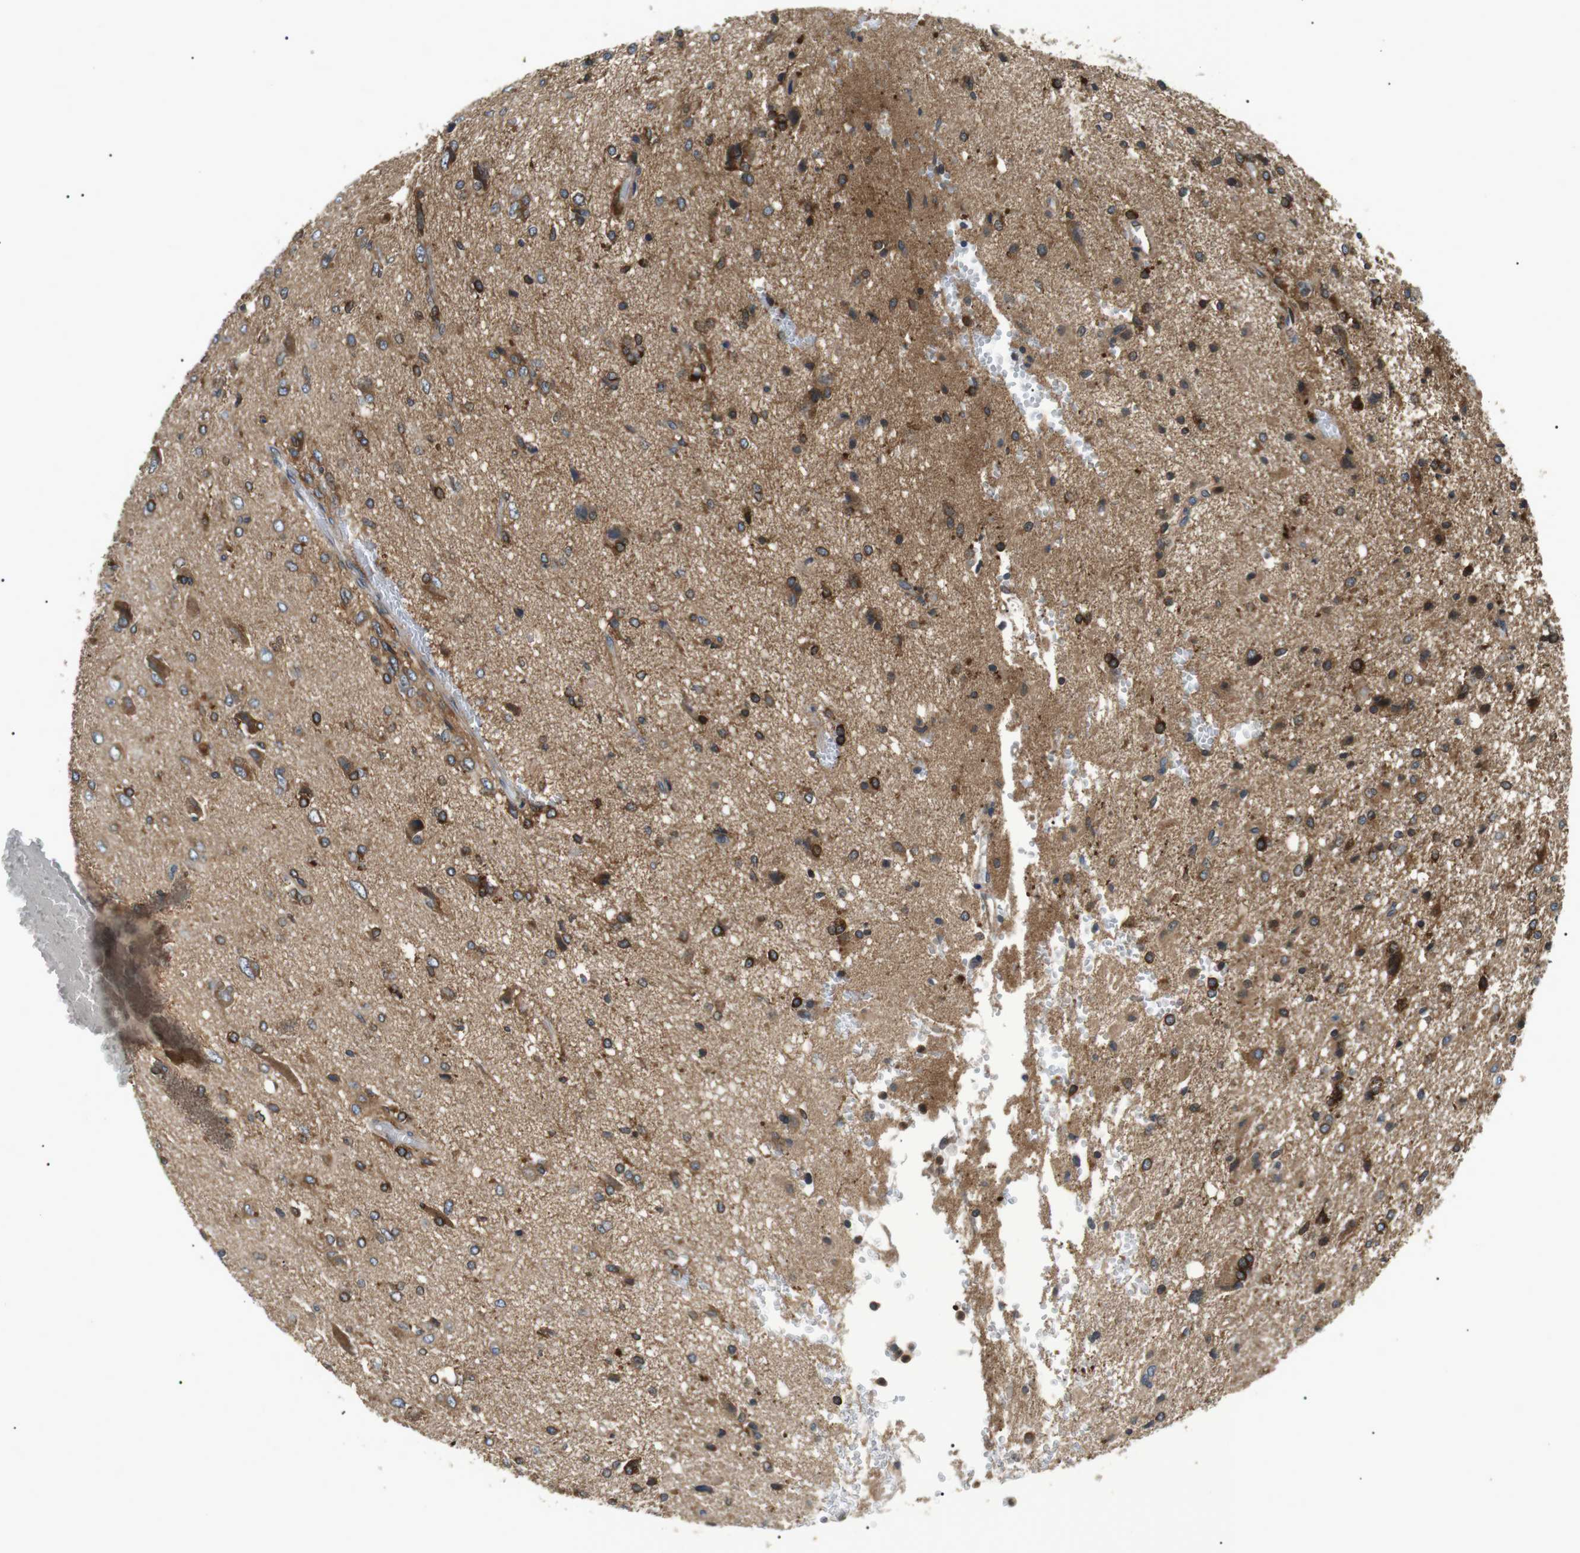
{"staining": {"intensity": "strong", "quantity": "25%-75%", "location": "cytoplasmic/membranous"}, "tissue": "glioma", "cell_type": "Tumor cells", "image_type": "cancer", "snomed": [{"axis": "morphology", "description": "Glioma, malignant, High grade"}, {"axis": "topography", "description": "Brain"}], "caption": "Human glioma stained with a protein marker shows strong staining in tumor cells.", "gene": "RAB9A", "patient": {"sex": "female", "age": 59}}